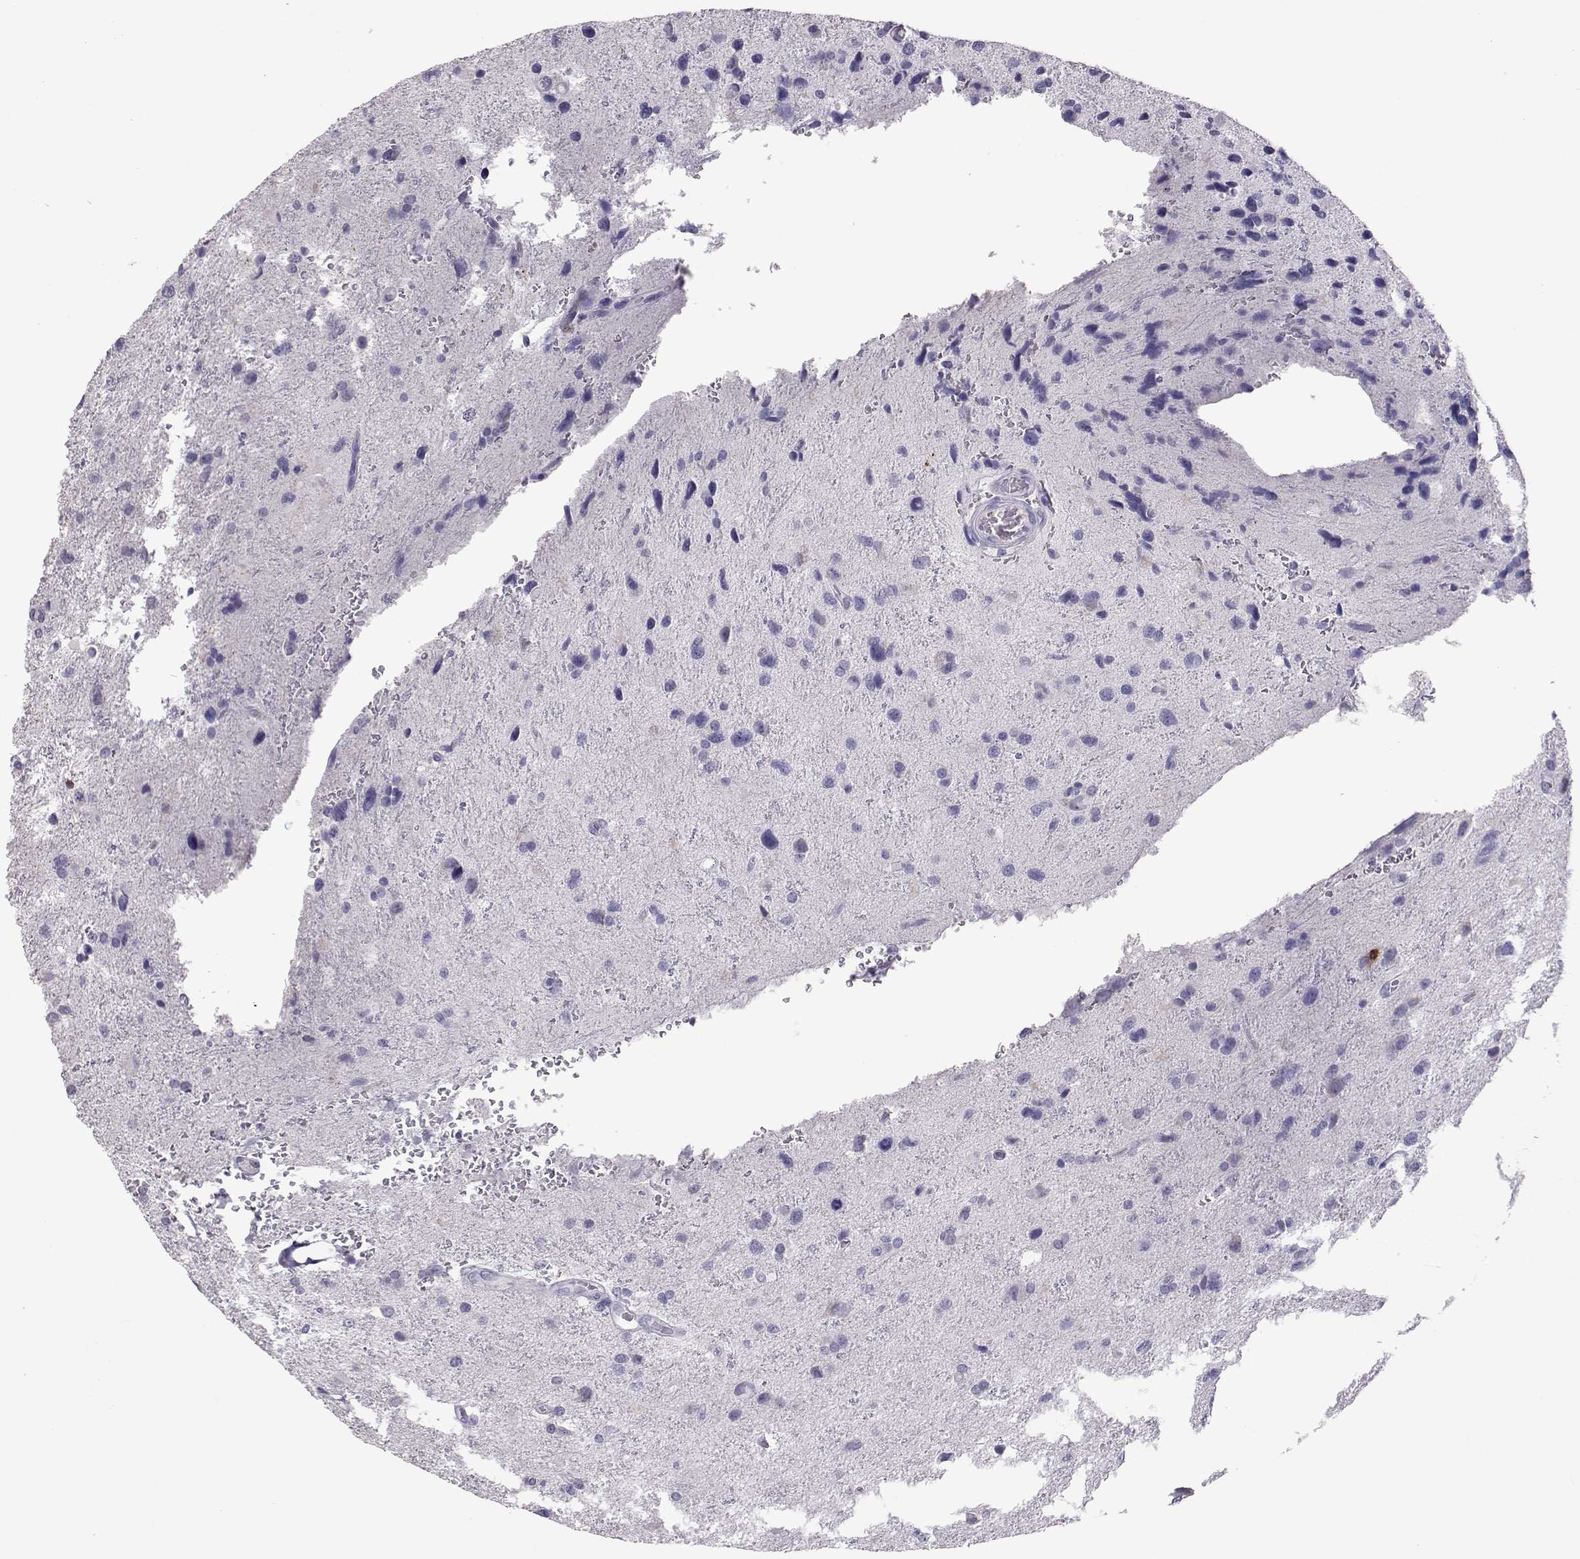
{"staining": {"intensity": "negative", "quantity": "none", "location": "none"}, "tissue": "glioma", "cell_type": "Tumor cells", "image_type": "cancer", "snomed": [{"axis": "morphology", "description": "Glioma, malignant, NOS"}, {"axis": "morphology", "description": "Glioma, malignant, High grade"}, {"axis": "topography", "description": "Brain"}], "caption": "This micrograph is of malignant glioma (high-grade) stained with IHC to label a protein in brown with the nuclei are counter-stained blue. There is no expression in tumor cells. The staining was performed using DAB (3,3'-diaminobenzidine) to visualize the protein expression in brown, while the nuclei were stained in blue with hematoxylin (Magnification: 20x).", "gene": "PMCH", "patient": {"sex": "female", "age": 71}}